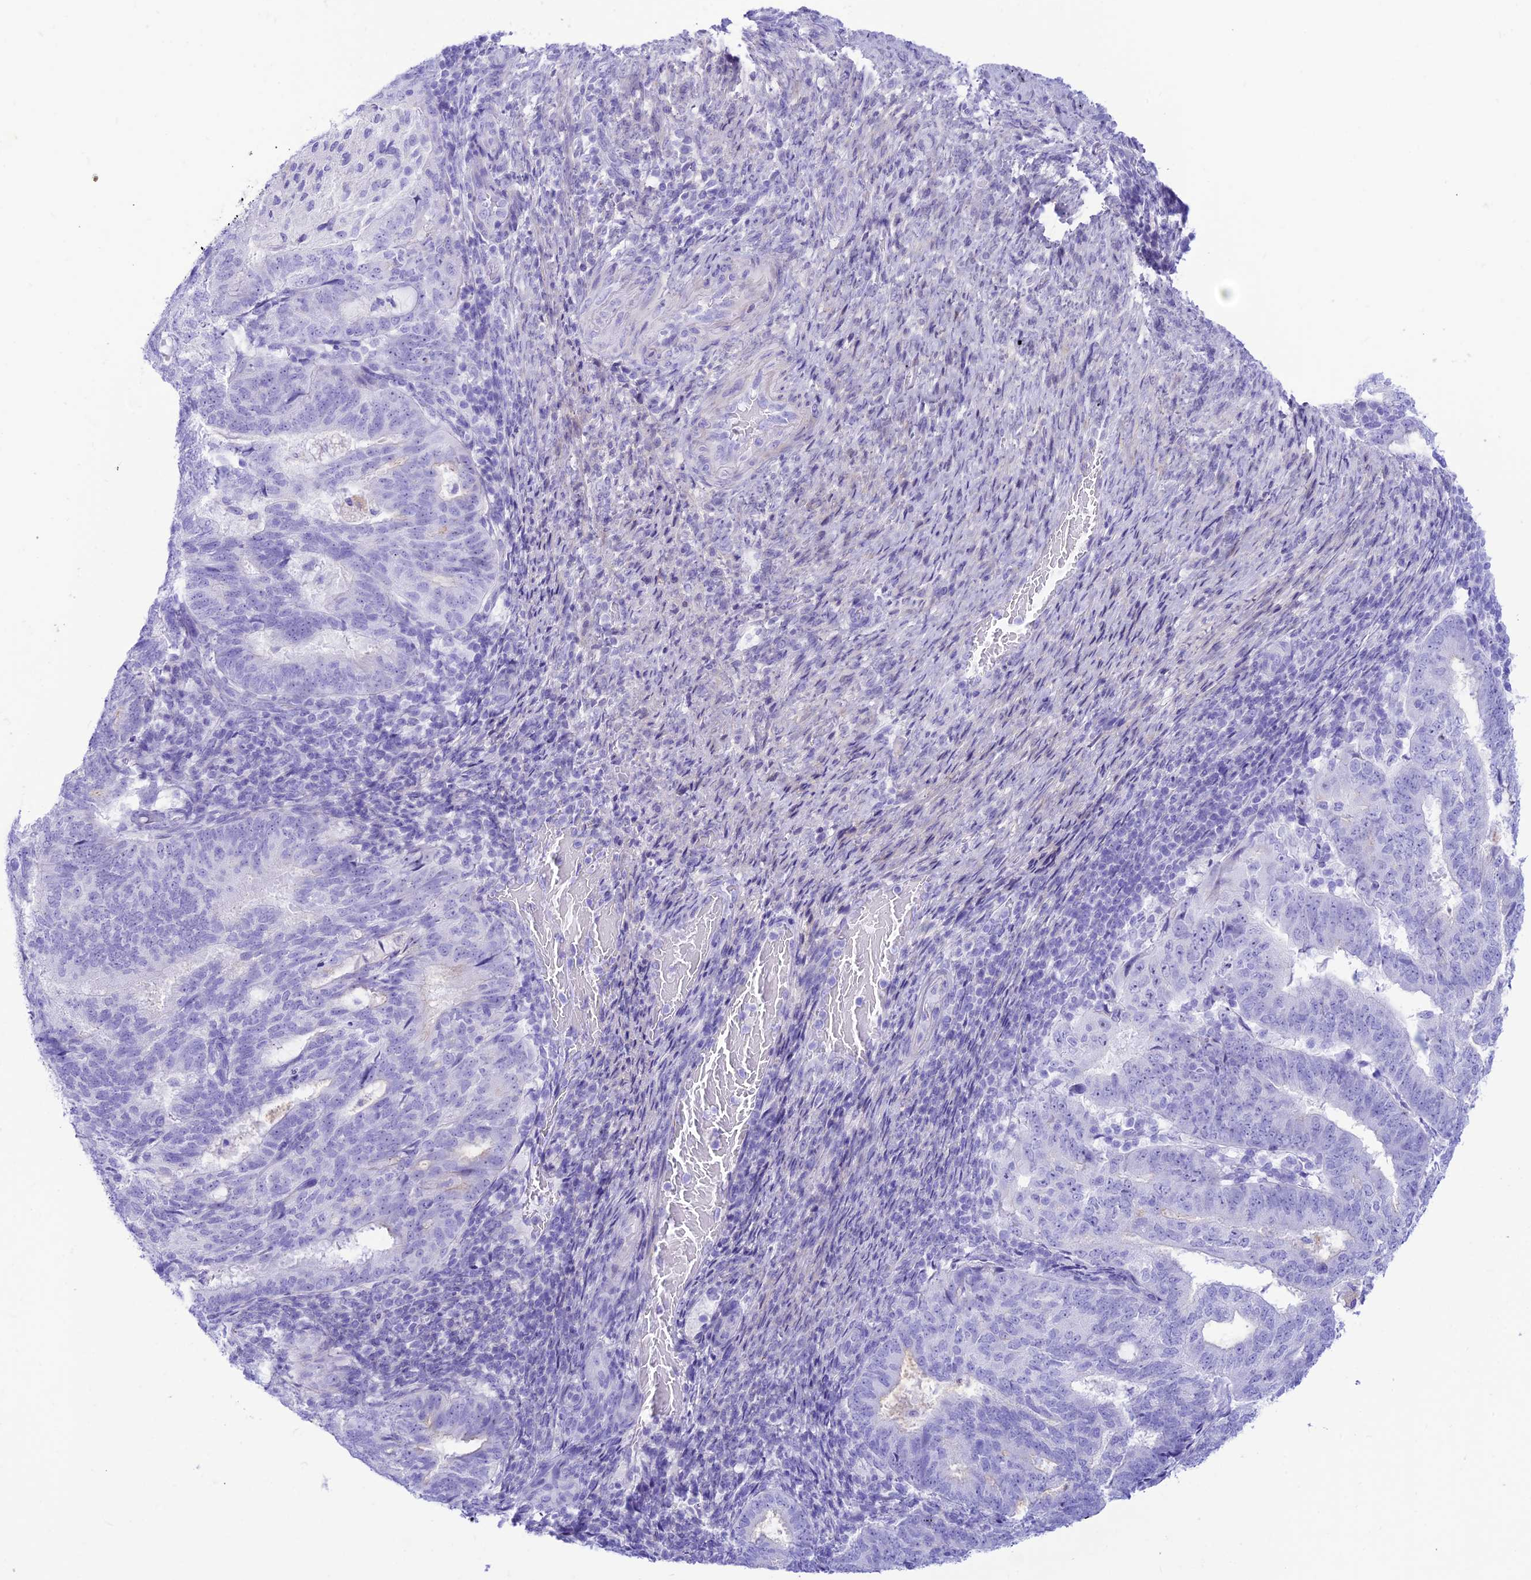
{"staining": {"intensity": "negative", "quantity": "none", "location": "none"}, "tissue": "endometrial cancer", "cell_type": "Tumor cells", "image_type": "cancer", "snomed": [{"axis": "morphology", "description": "Adenocarcinoma, NOS"}, {"axis": "topography", "description": "Endometrium"}], "caption": "Tumor cells are negative for protein expression in human endometrial adenocarcinoma. (DAB IHC, high magnification).", "gene": "PRNP", "patient": {"sex": "female", "age": 70}}